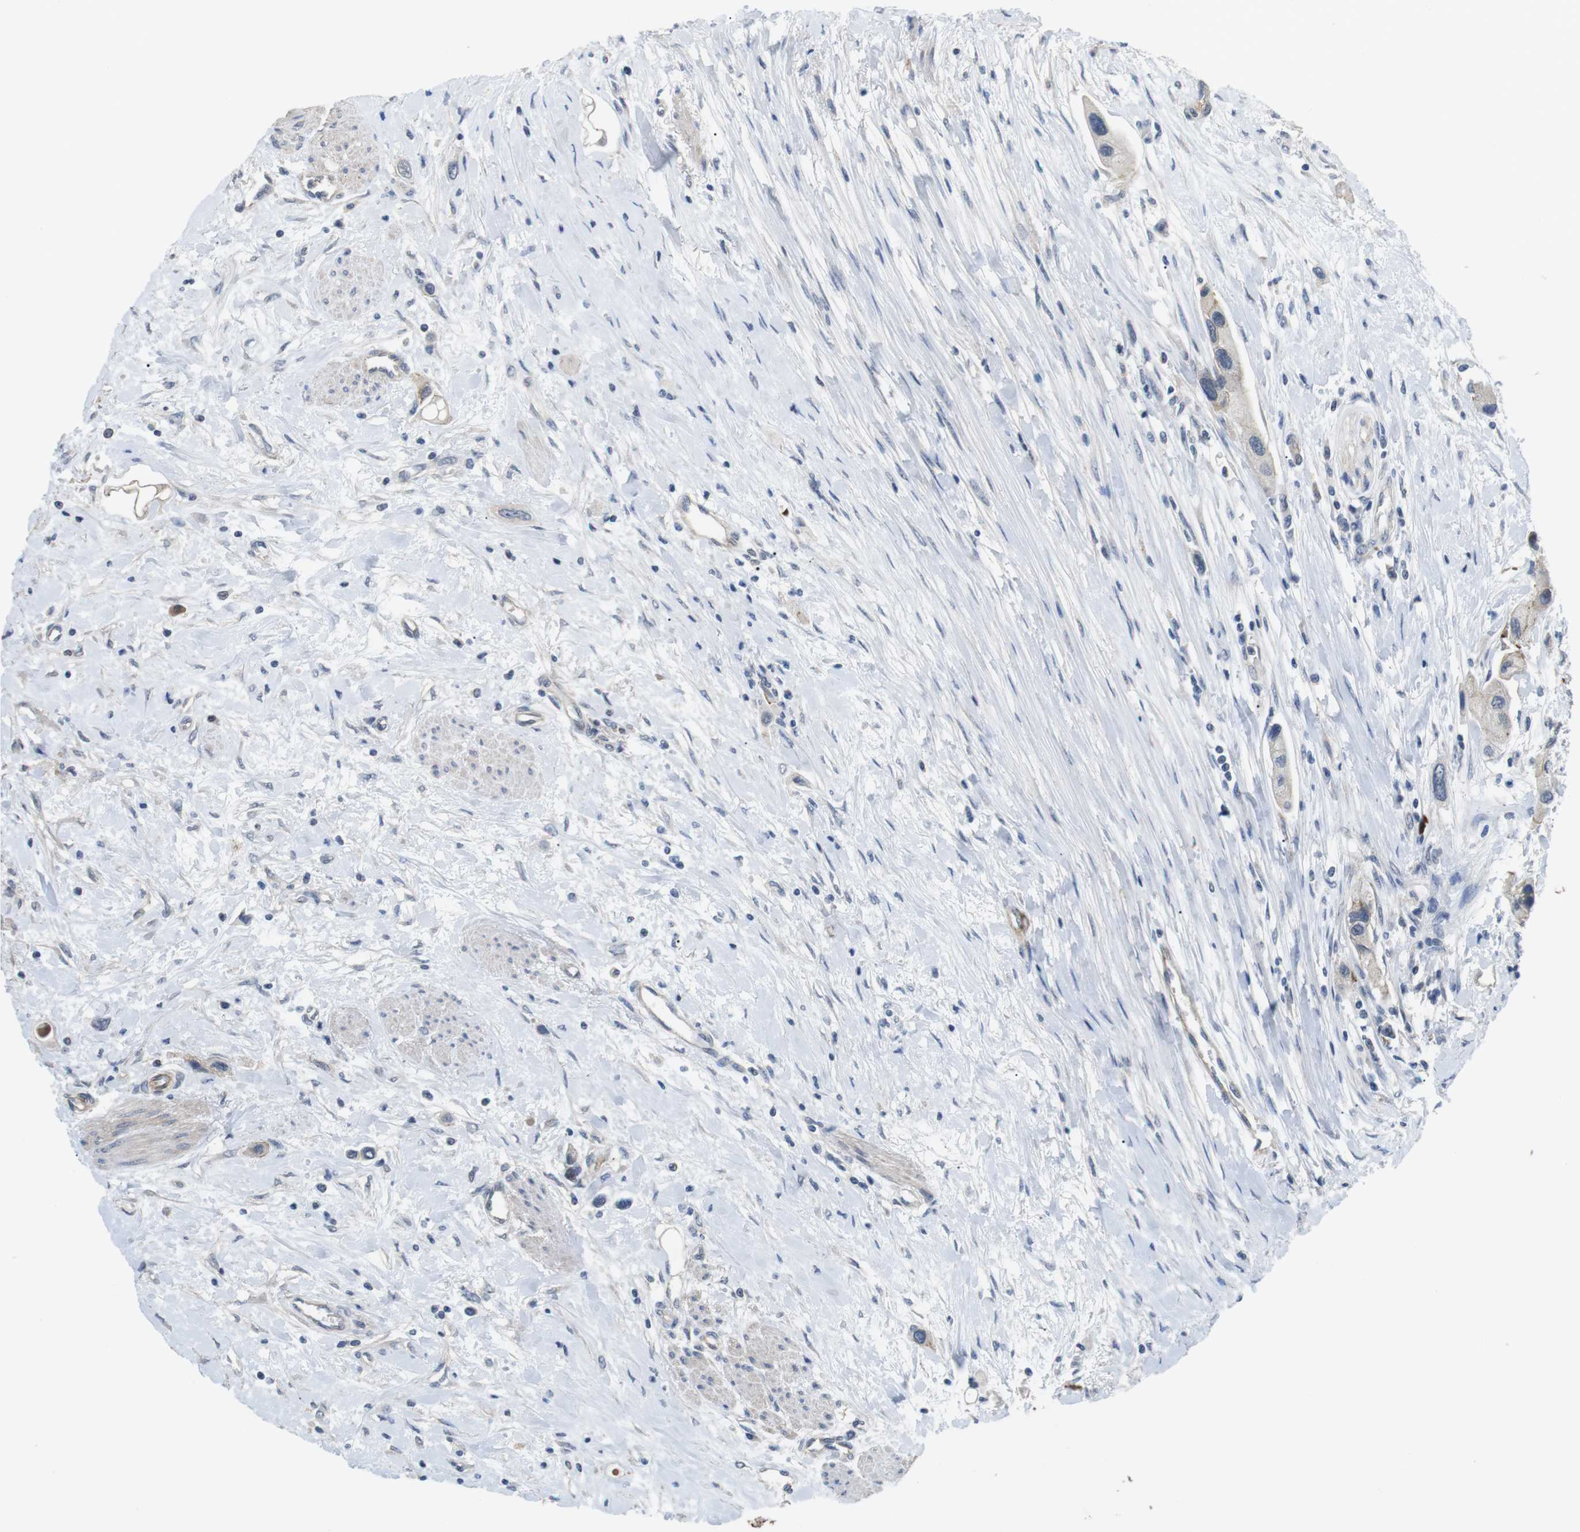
{"staining": {"intensity": "negative", "quantity": "none", "location": "none"}, "tissue": "urothelial cancer", "cell_type": "Tumor cells", "image_type": "cancer", "snomed": [{"axis": "morphology", "description": "Urothelial carcinoma, High grade"}, {"axis": "topography", "description": "Urinary bladder"}], "caption": "Tumor cells are negative for protein expression in human high-grade urothelial carcinoma. (IHC, brightfield microscopy, high magnification).", "gene": "NECTIN1", "patient": {"sex": "female", "age": 56}}